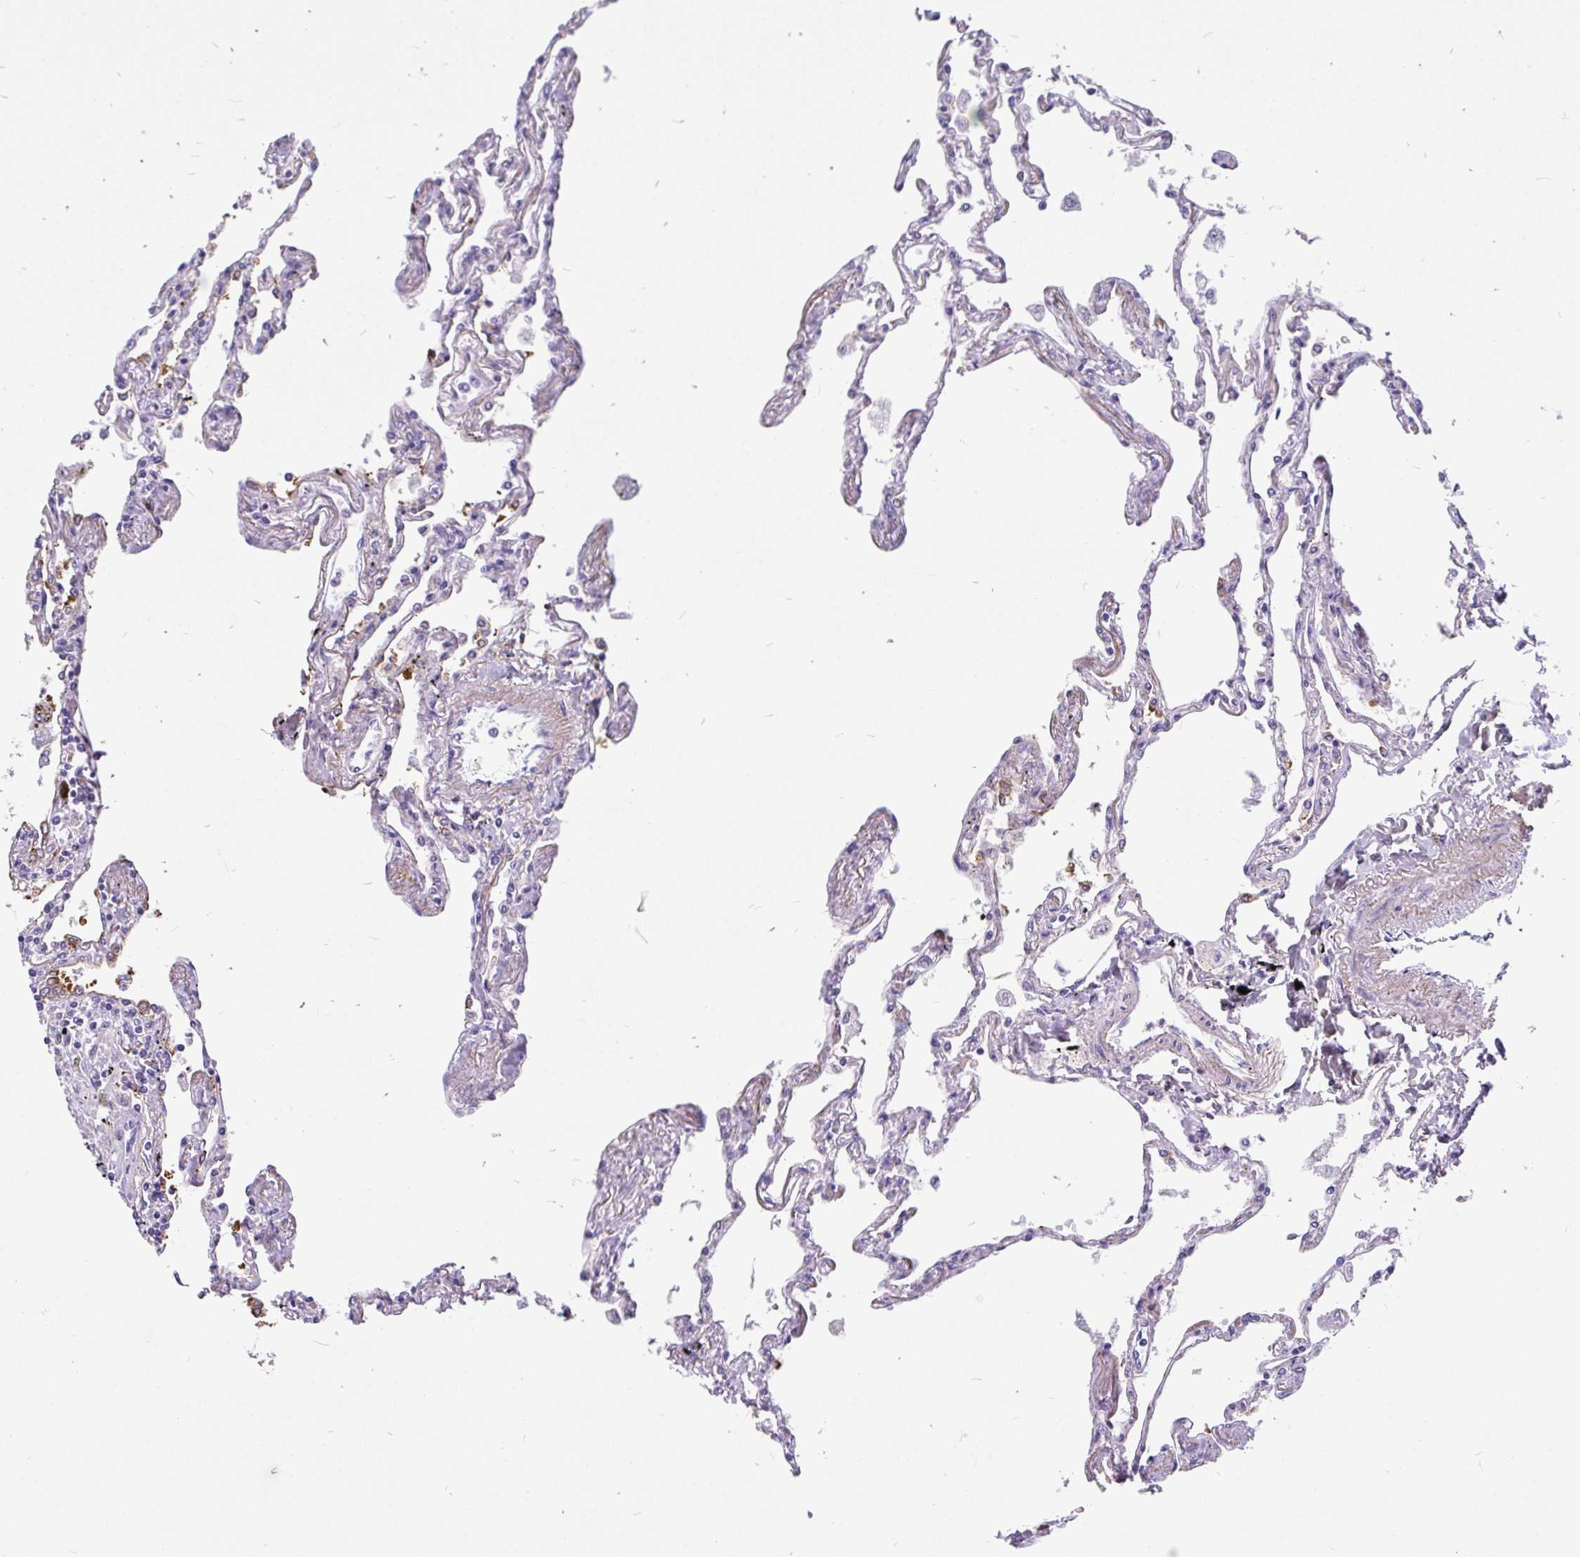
{"staining": {"intensity": "negative", "quantity": "none", "location": "none"}, "tissue": "lung", "cell_type": "Alveolar cells", "image_type": "normal", "snomed": [{"axis": "morphology", "description": "Normal tissue, NOS"}, {"axis": "topography", "description": "Lung"}], "caption": "The image displays no staining of alveolar cells in benign lung. The staining is performed using DAB (3,3'-diaminobenzidine) brown chromogen with nuclei counter-stained in using hematoxylin.", "gene": "KIAA2013", "patient": {"sex": "female", "age": 67}}